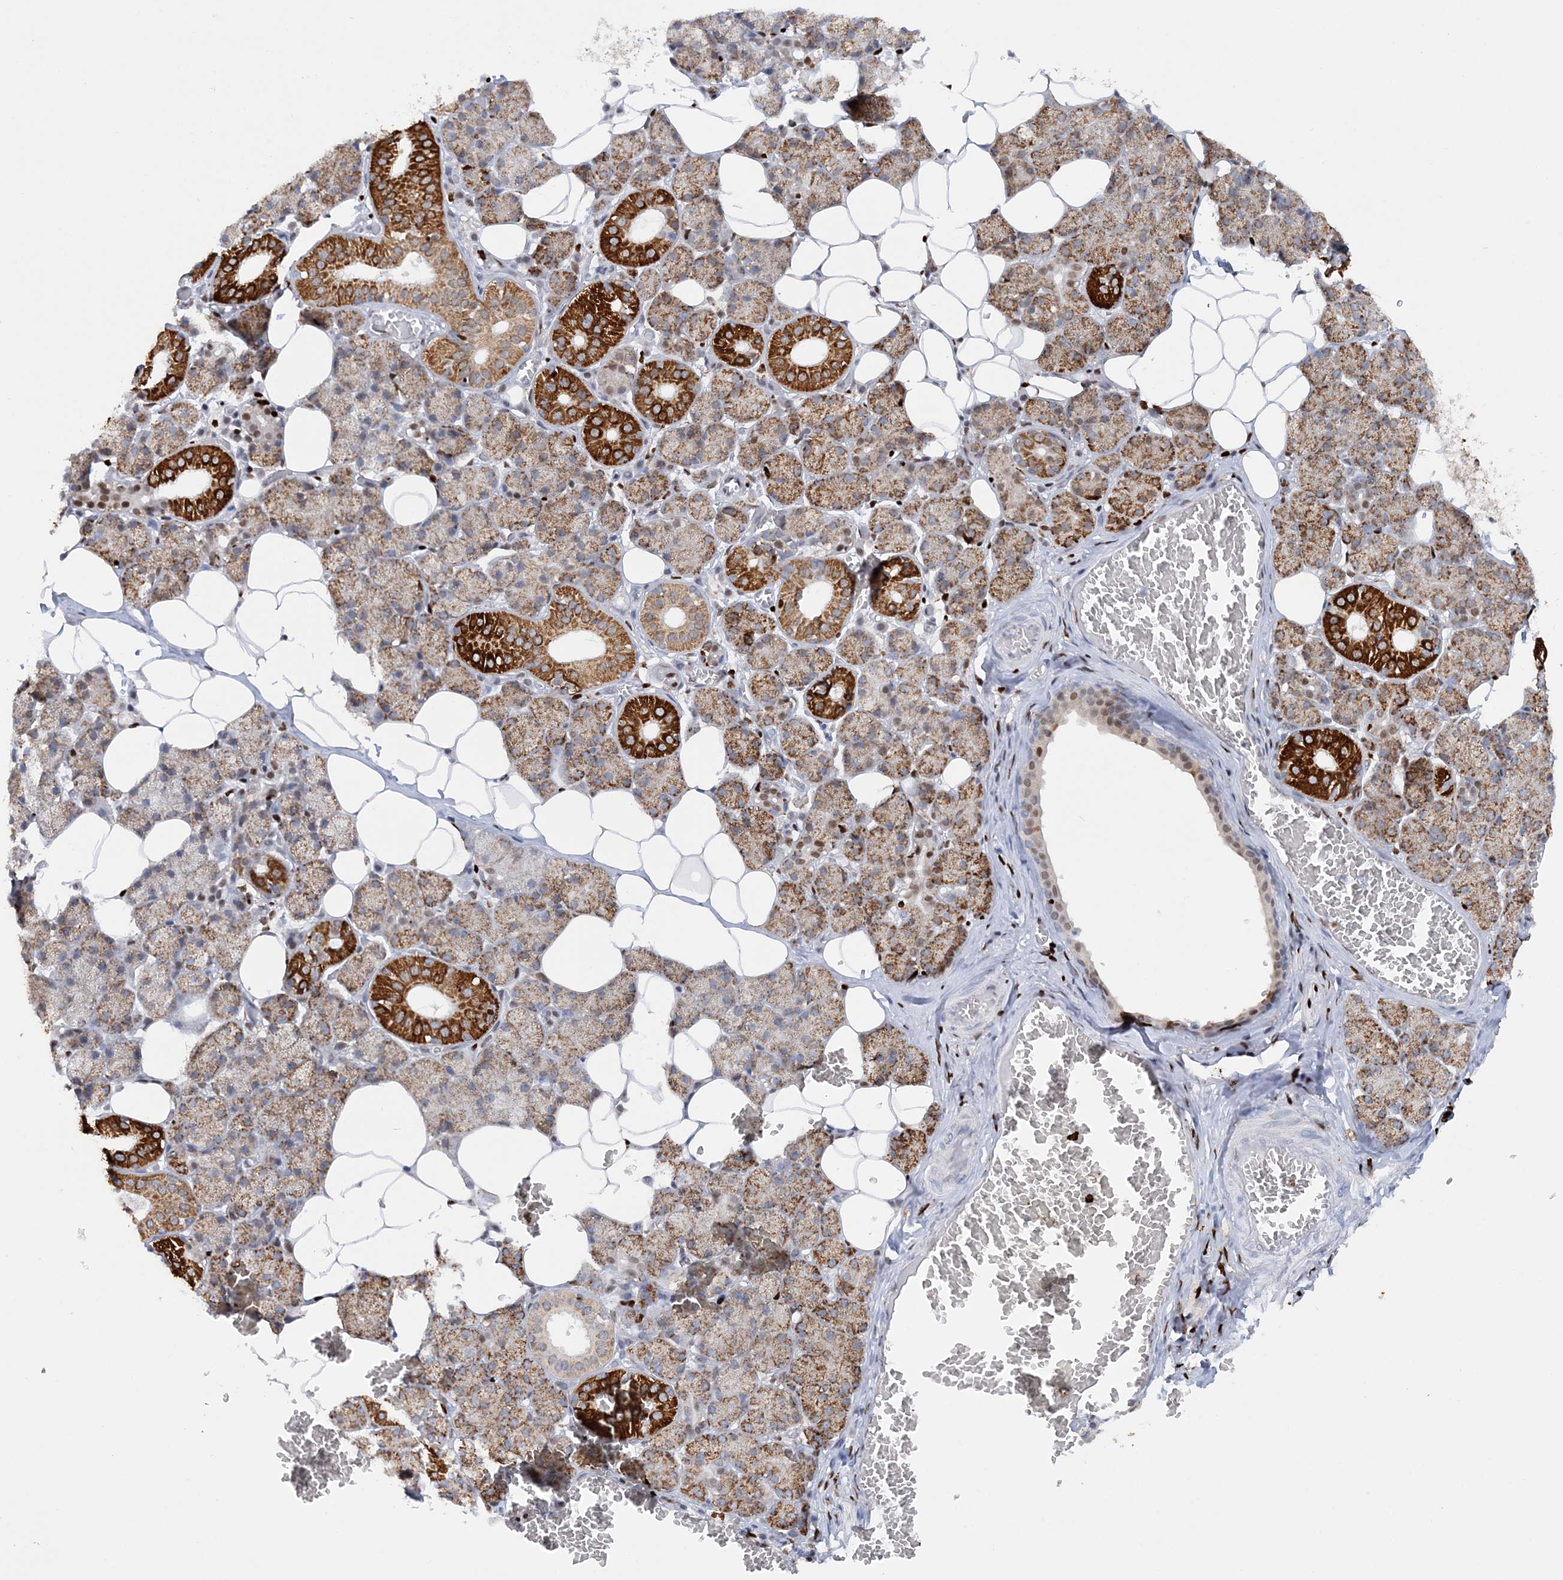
{"staining": {"intensity": "strong", "quantity": "25%-75%", "location": "cytoplasmic/membranous"}, "tissue": "salivary gland", "cell_type": "Glandular cells", "image_type": "normal", "snomed": [{"axis": "morphology", "description": "Normal tissue, NOS"}, {"axis": "topography", "description": "Salivary gland"}], "caption": "This micrograph reveals immunohistochemistry staining of unremarkable human salivary gland, with high strong cytoplasmic/membranous positivity in approximately 25%-75% of glandular cells.", "gene": "NIT2", "patient": {"sex": "female", "age": 33}}